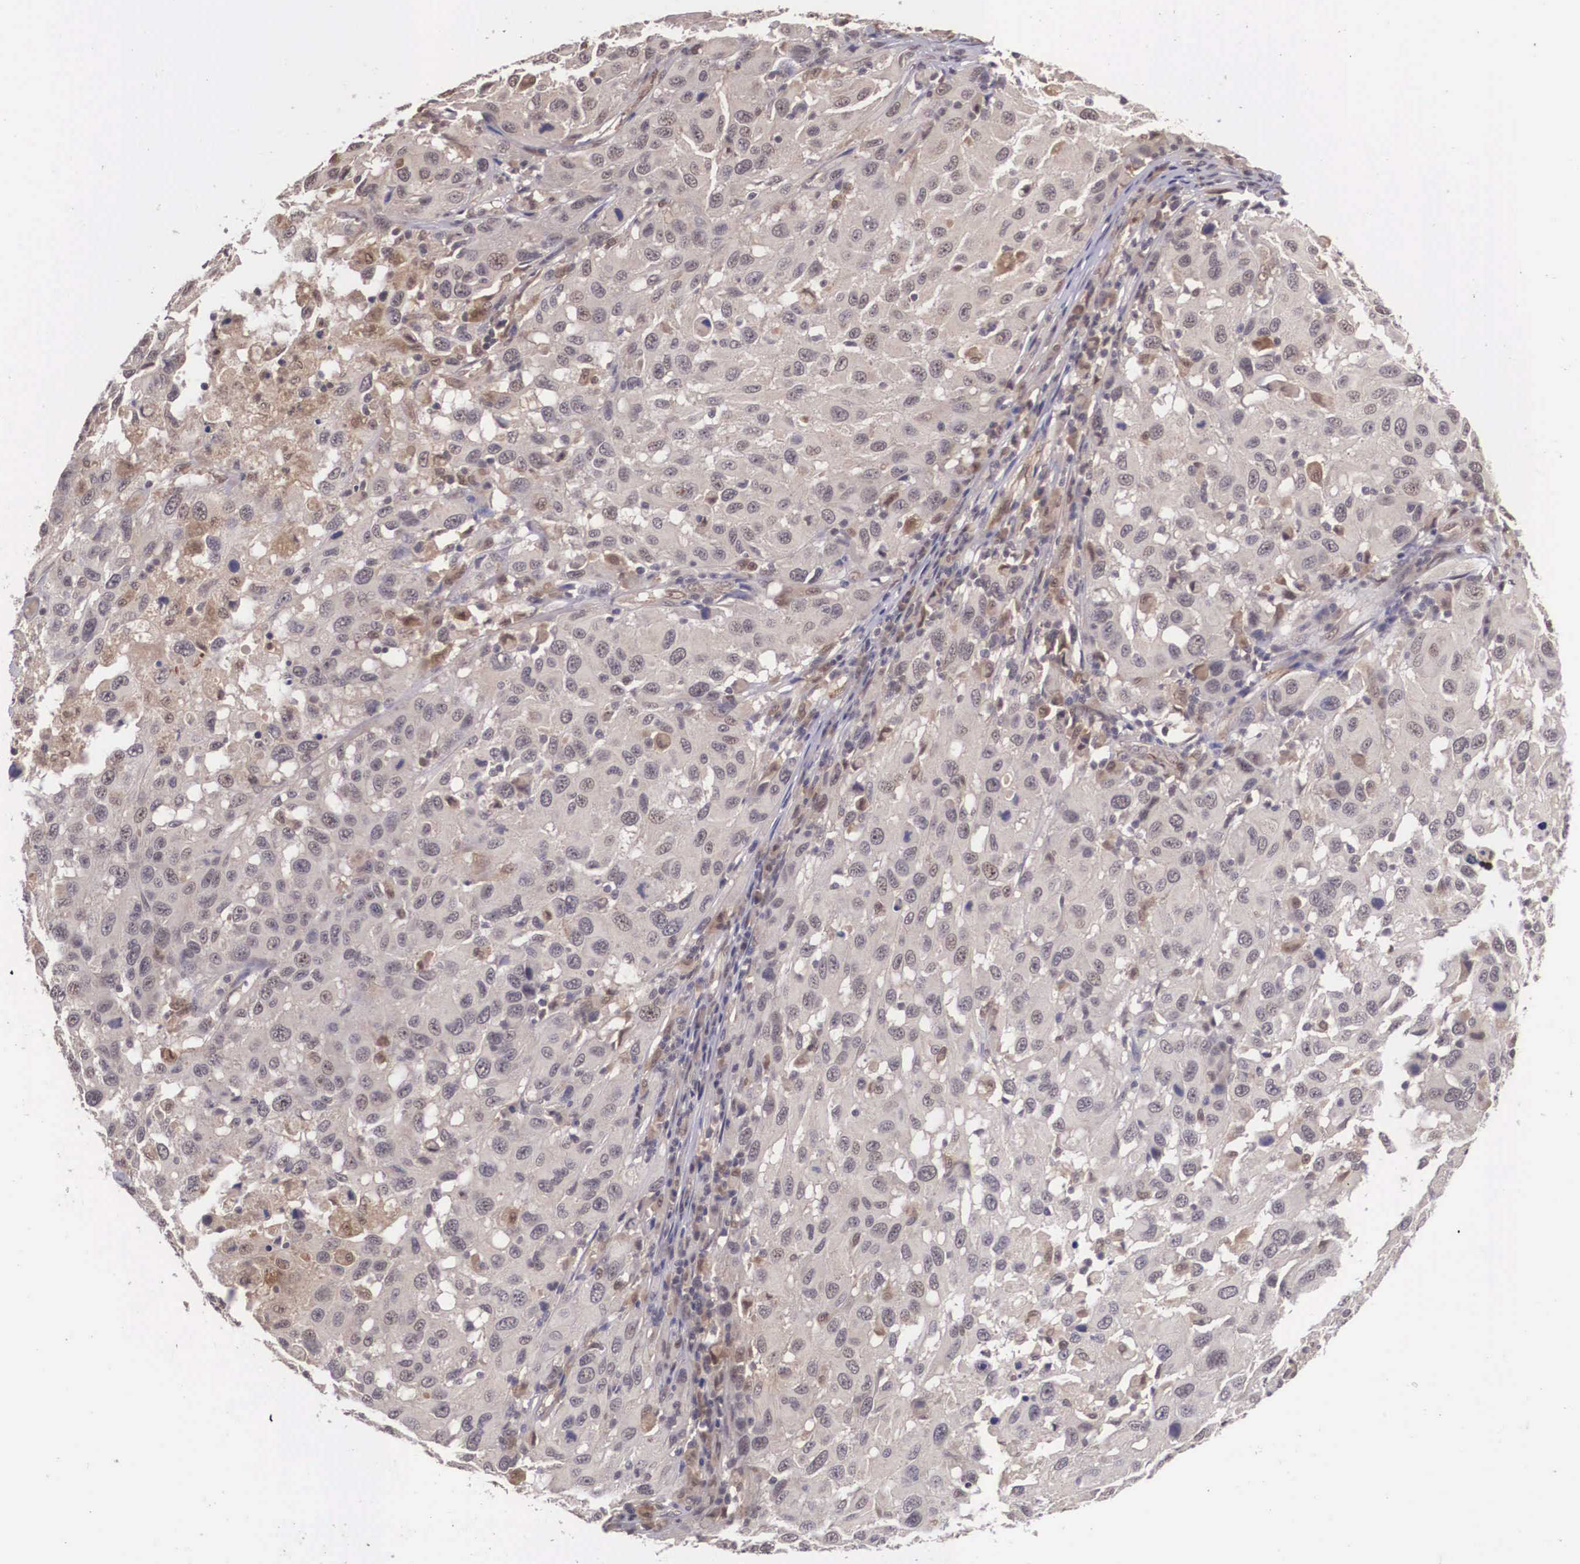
{"staining": {"intensity": "weak", "quantity": ">75%", "location": "cytoplasmic/membranous"}, "tissue": "melanoma", "cell_type": "Tumor cells", "image_type": "cancer", "snomed": [{"axis": "morphology", "description": "Malignant melanoma, NOS"}, {"axis": "topography", "description": "Skin"}], "caption": "Immunohistochemical staining of human malignant melanoma exhibits weak cytoplasmic/membranous protein expression in about >75% of tumor cells.", "gene": "VASH1", "patient": {"sex": "female", "age": 77}}